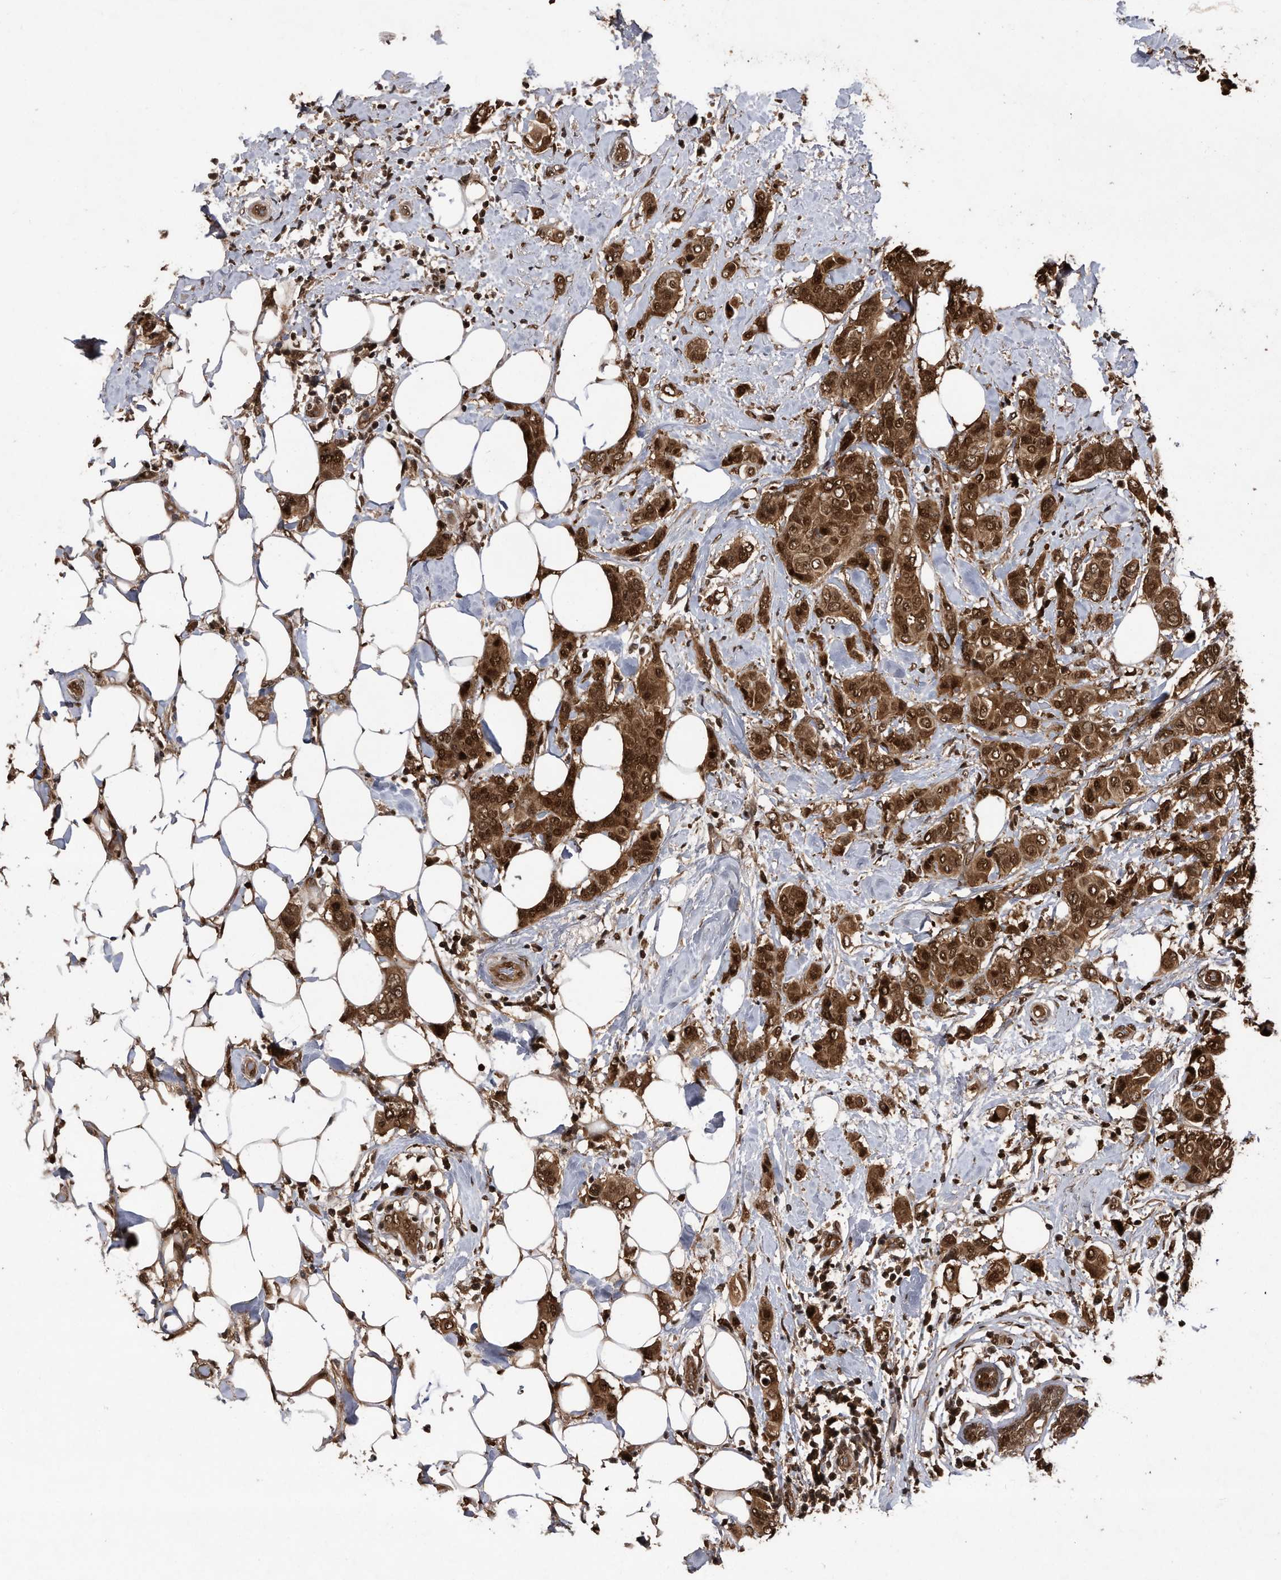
{"staining": {"intensity": "strong", "quantity": ">75%", "location": "cytoplasmic/membranous,nuclear"}, "tissue": "breast cancer", "cell_type": "Tumor cells", "image_type": "cancer", "snomed": [{"axis": "morphology", "description": "Lobular carcinoma"}, {"axis": "topography", "description": "Breast"}], "caption": "Immunohistochemical staining of human breast lobular carcinoma reveals high levels of strong cytoplasmic/membranous and nuclear expression in approximately >75% of tumor cells. The staining is performed using DAB (3,3'-diaminobenzidine) brown chromogen to label protein expression. The nuclei are counter-stained blue using hematoxylin.", "gene": "RAD23B", "patient": {"sex": "female", "age": 51}}